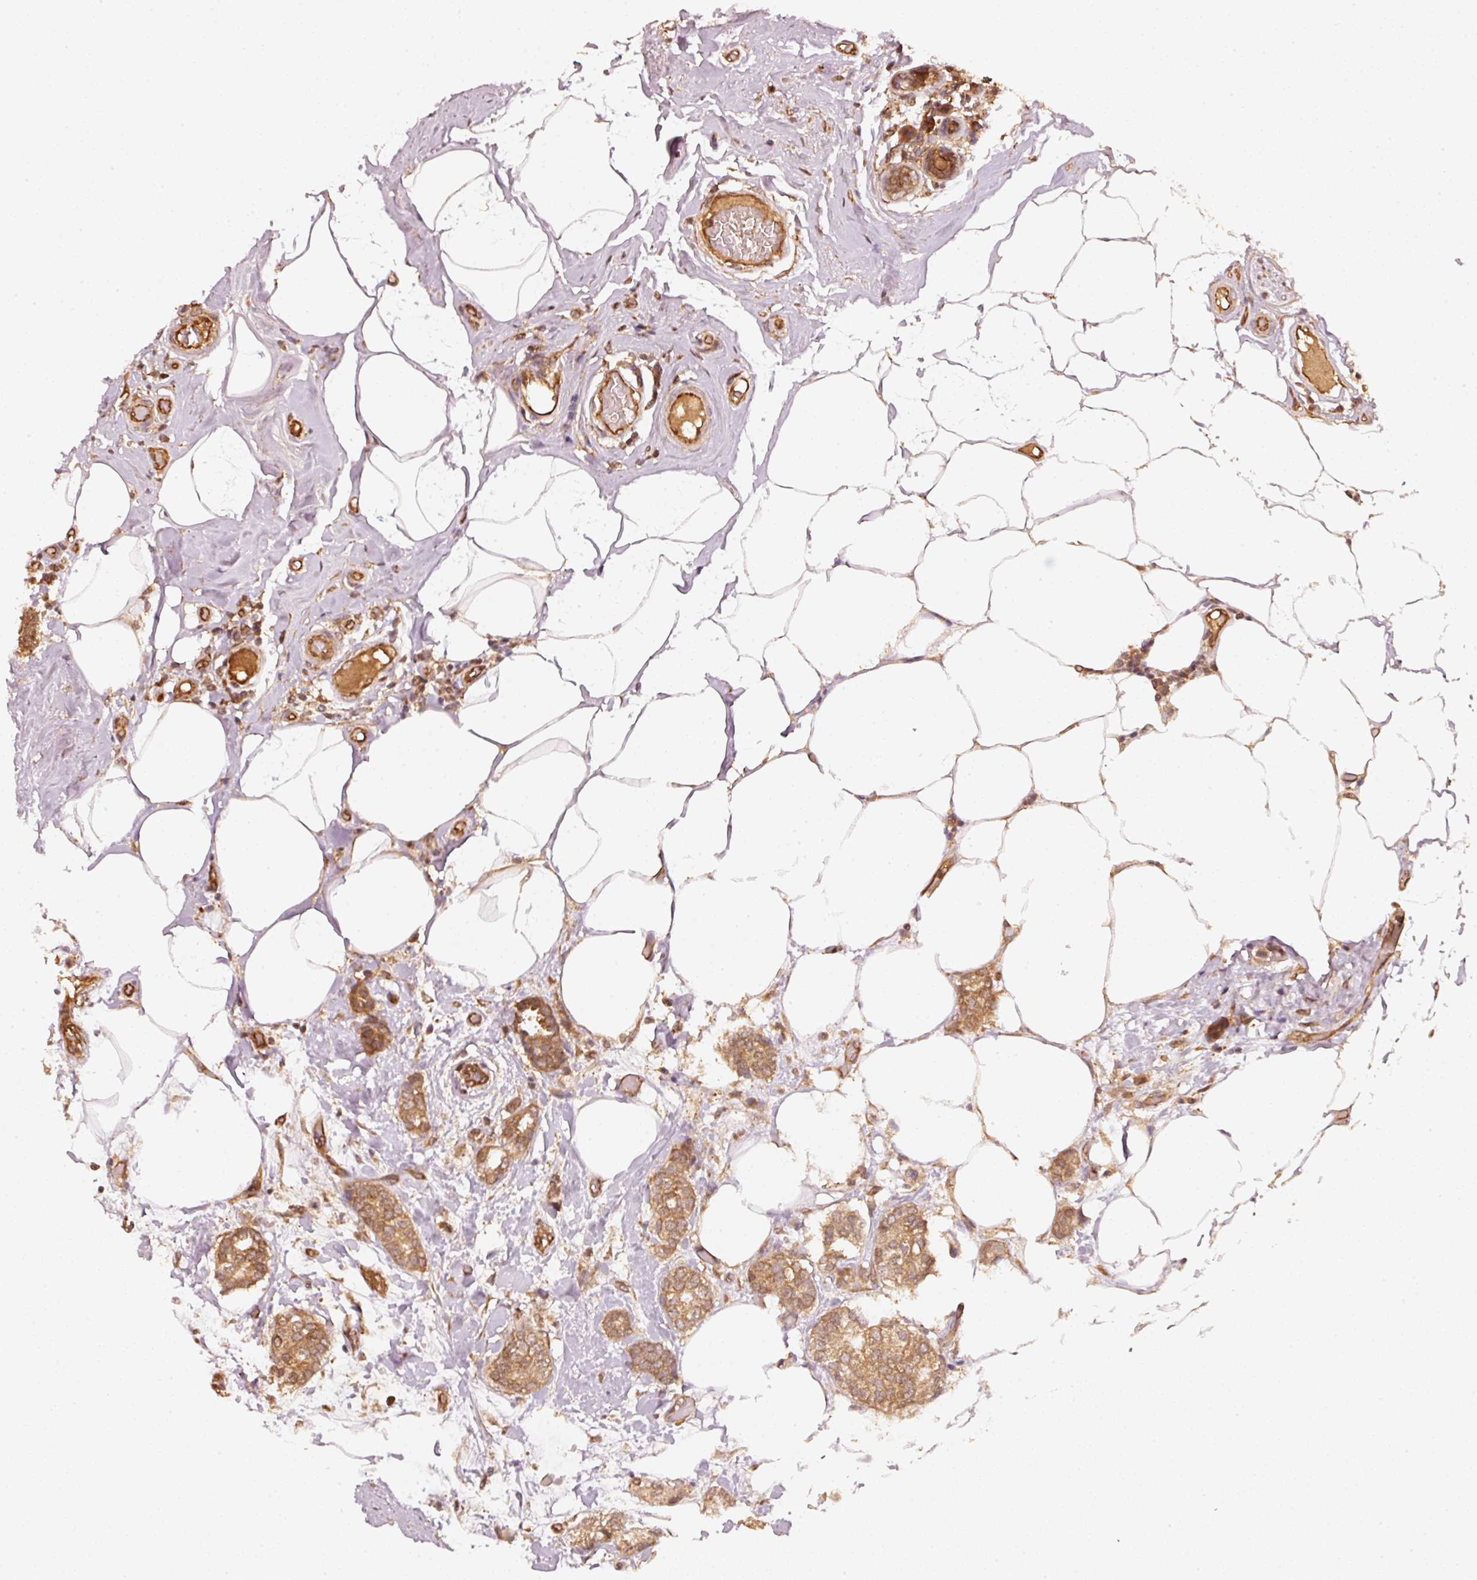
{"staining": {"intensity": "moderate", "quantity": ">75%", "location": "cytoplasmic/membranous"}, "tissue": "breast cancer", "cell_type": "Tumor cells", "image_type": "cancer", "snomed": [{"axis": "morphology", "description": "Duct carcinoma"}, {"axis": "topography", "description": "Breast"}], "caption": "The histopathology image demonstrates immunohistochemical staining of breast cancer. There is moderate cytoplasmic/membranous expression is appreciated in about >75% of tumor cells. (IHC, brightfield microscopy, high magnification).", "gene": "STAU1", "patient": {"sex": "female", "age": 73}}